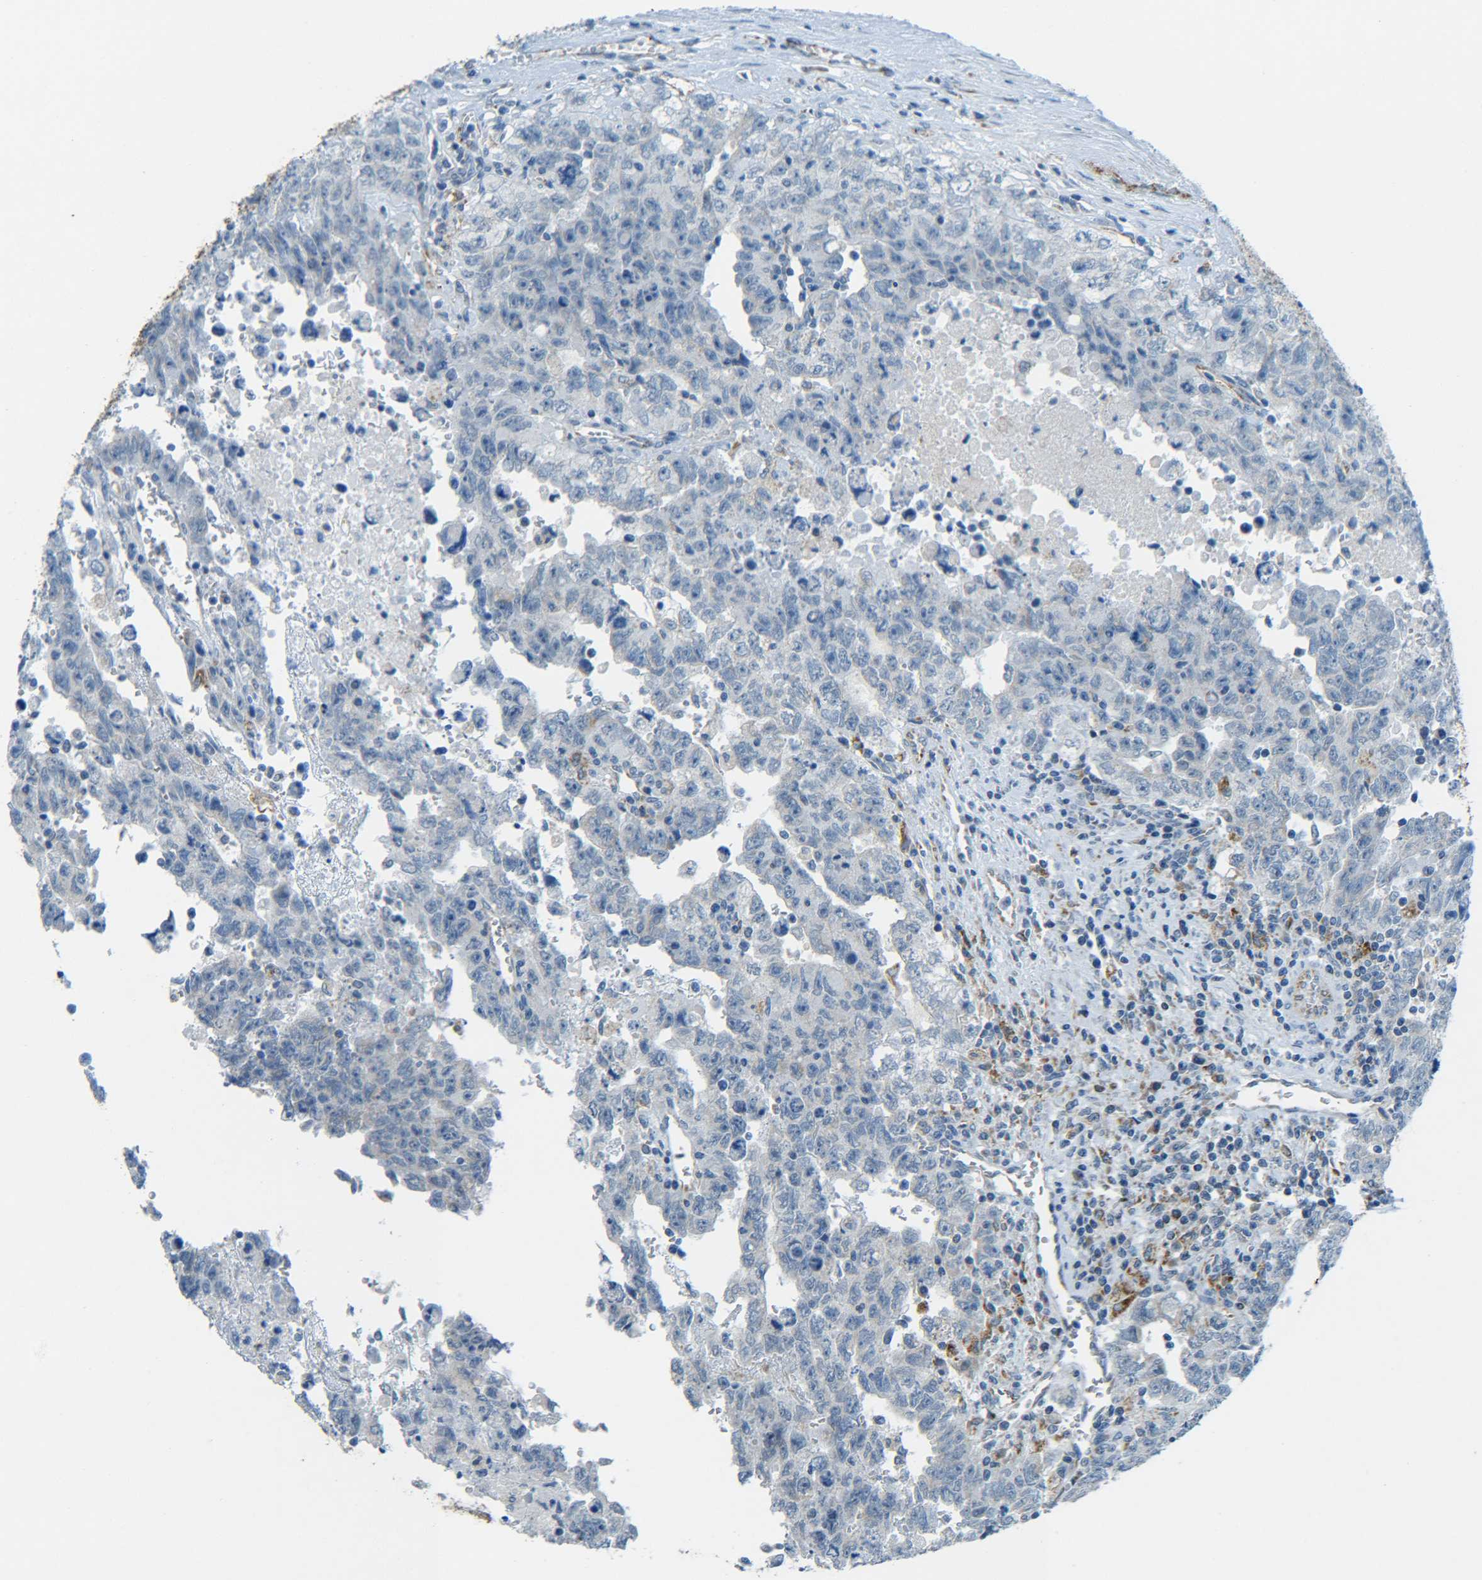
{"staining": {"intensity": "moderate", "quantity": "<25%", "location": "cytoplasmic/membranous"}, "tissue": "testis cancer", "cell_type": "Tumor cells", "image_type": "cancer", "snomed": [{"axis": "morphology", "description": "Carcinoma, Embryonal, NOS"}, {"axis": "topography", "description": "Testis"}], "caption": "Immunohistochemical staining of human testis embryonal carcinoma reveals moderate cytoplasmic/membranous protein staining in about <25% of tumor cells.", "gene": "CYB5R1", "patient": {"sex": "male", "age": 28}}